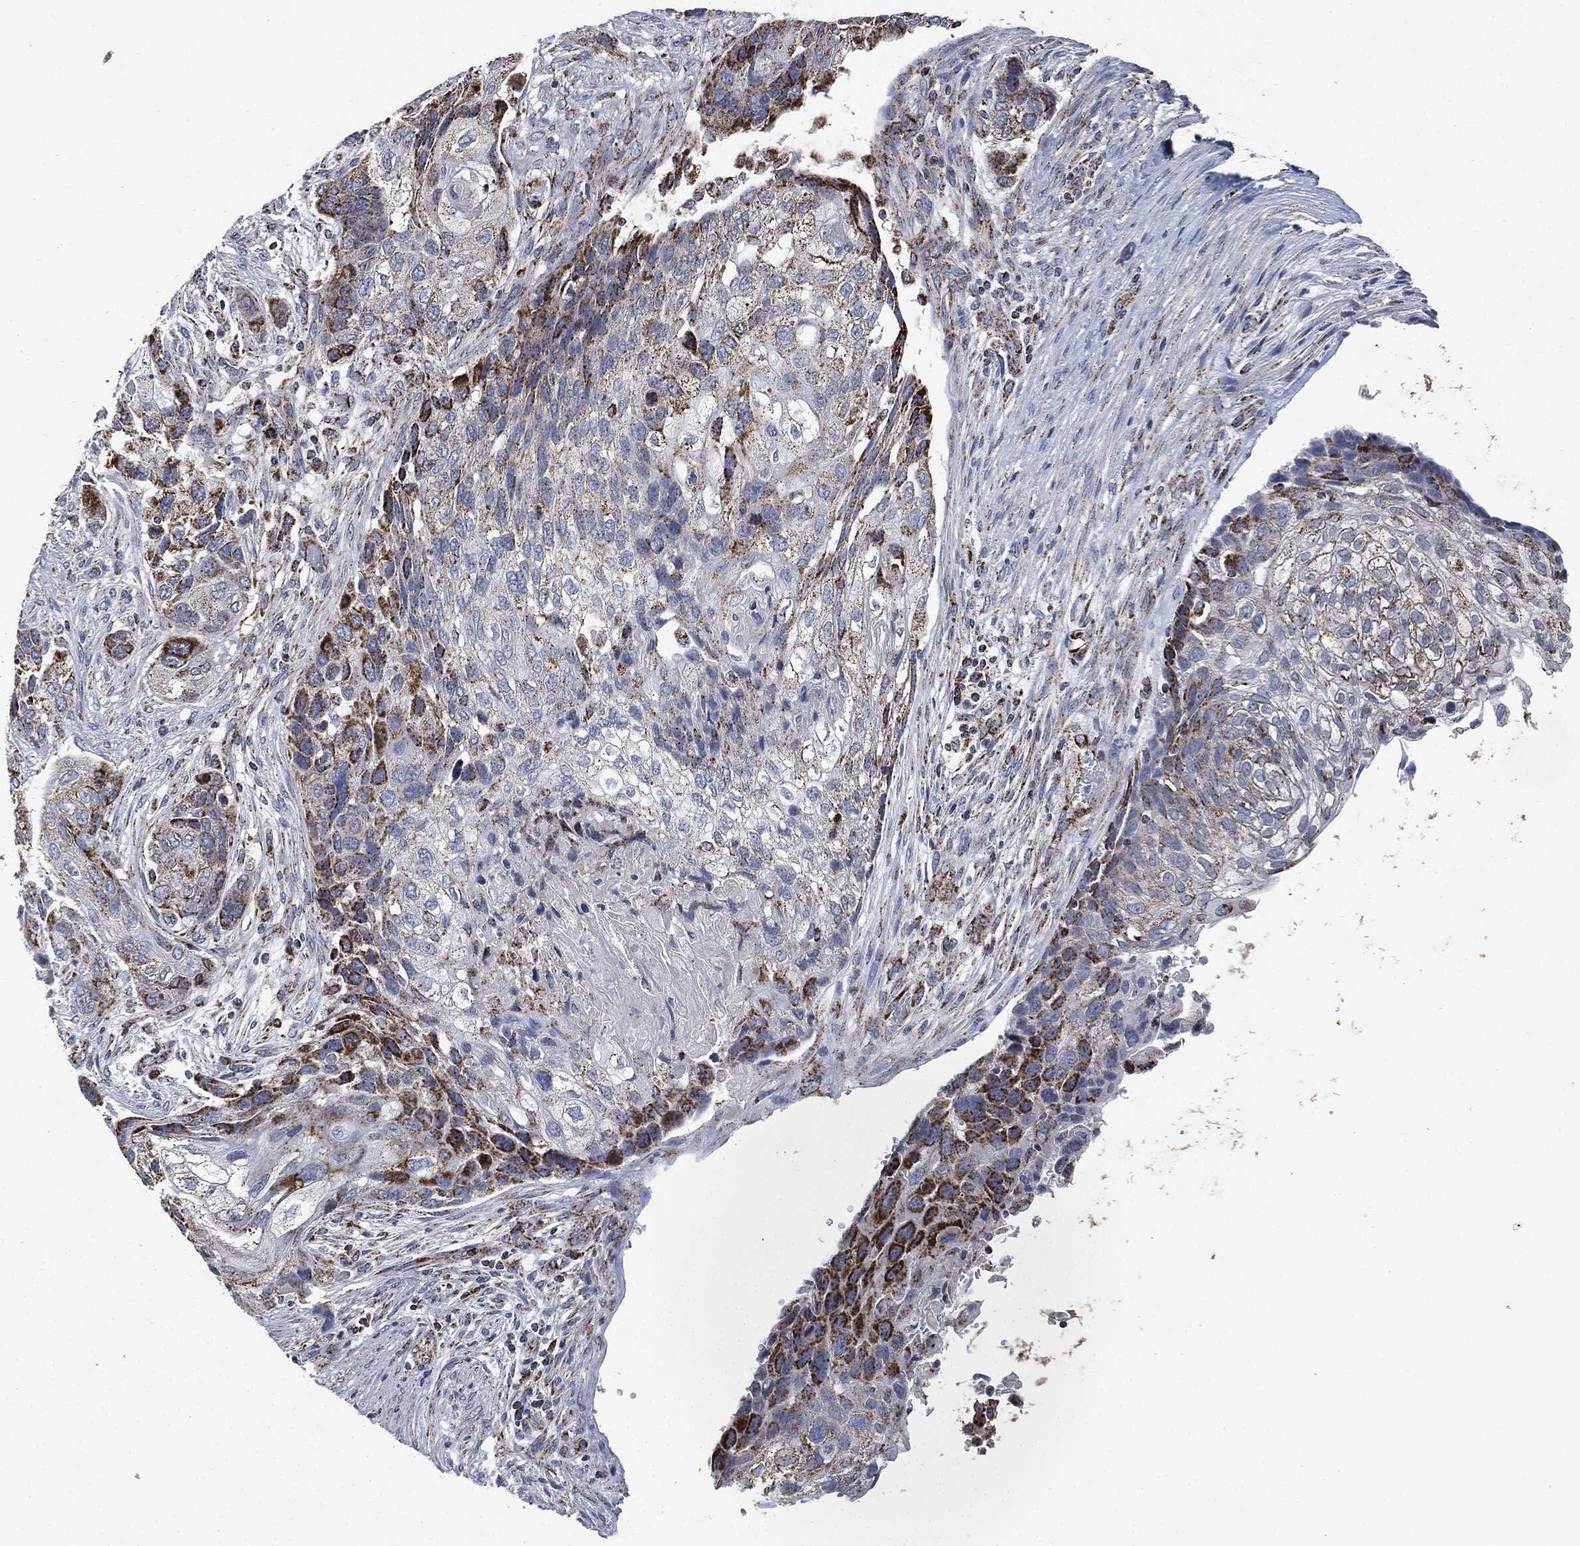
{"staining": {"intensity": "strong", "quantity": "25%-75%", "location": "cytoplasmic/membranous"}, "tissue": "lung cancer", "cell_type": "Tumor cells", "image_type": "cancer", "snomed": [{"axis": "morphology", "description": "Normal tissue, NOS"}, {"axis": "morphology", "description": "Squamous cell carcinoma, NOS"}, {"axis": "topography", "description": "Bronchus"}, {"axis": "topography", "description": "Lung"}], "caption": "Protein expression by immunohistochemistry (IHC) exhibits strong cytoplasmic/membranous positivity in about 25%-75% of tumor cells in lung squamous cell carcinoma. (brown staining indicates protein expression, while blue staining denotes nuclei).", "gene": "RYK", "patient": {"sex": "male", "age": 69}}